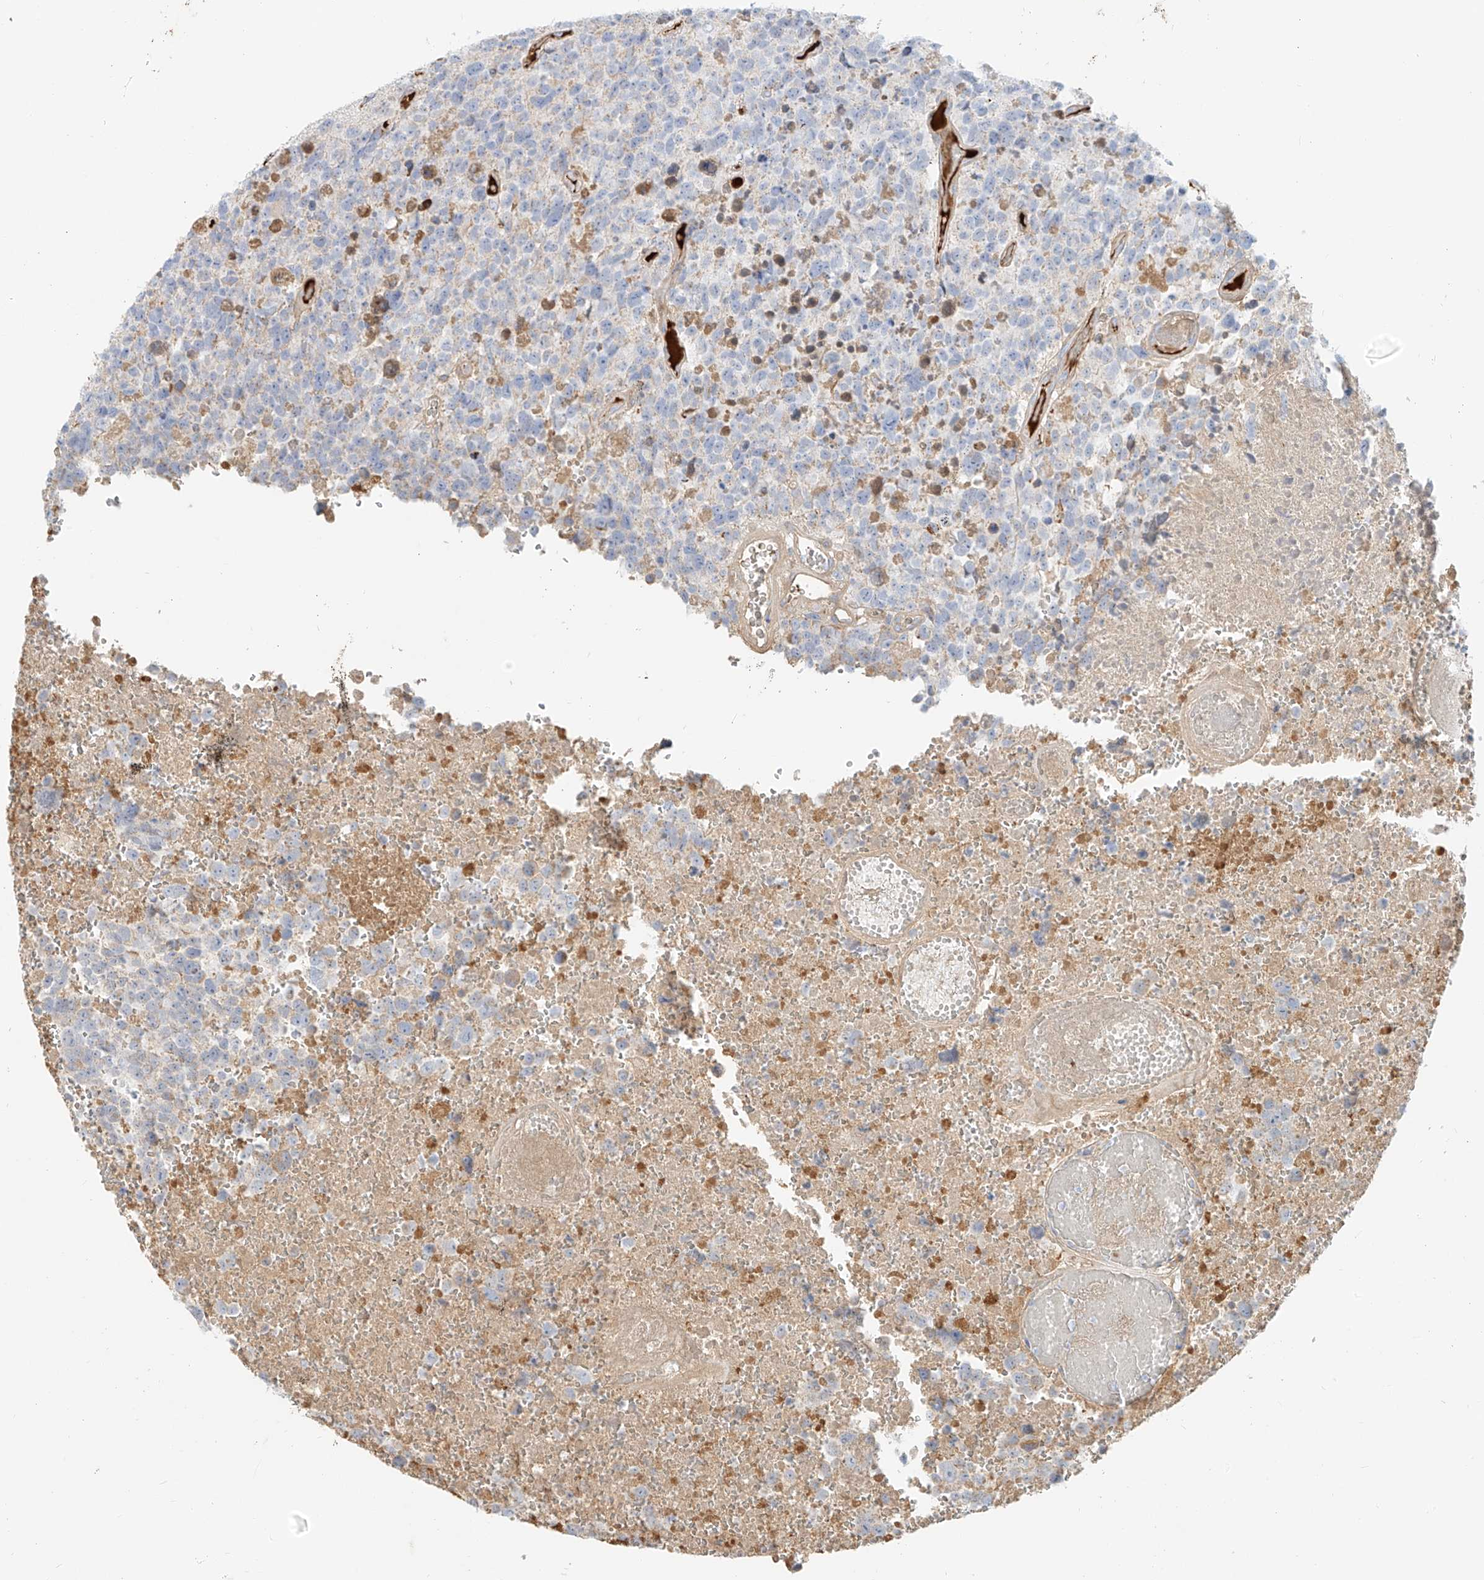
{"staining": {"intensity": "negative", "quantity": "none", "location": "none"}, "tissue": "glioma", "cell_type": "Tumor cells", "image_type": "cancer", "snomed": [{"axis": "morphology", "description": "Glioma, malignant, High grade"}, {"axis": "topography", "description": "Brain"}], "caption": "Immunohistochemistry (IHC) micrograph of glioma stained for a protein (brown), which exhibits no positivity in tumor cells.", "gene": "OCSTAMP", "patient": {"sex": "male", "age": 69}}